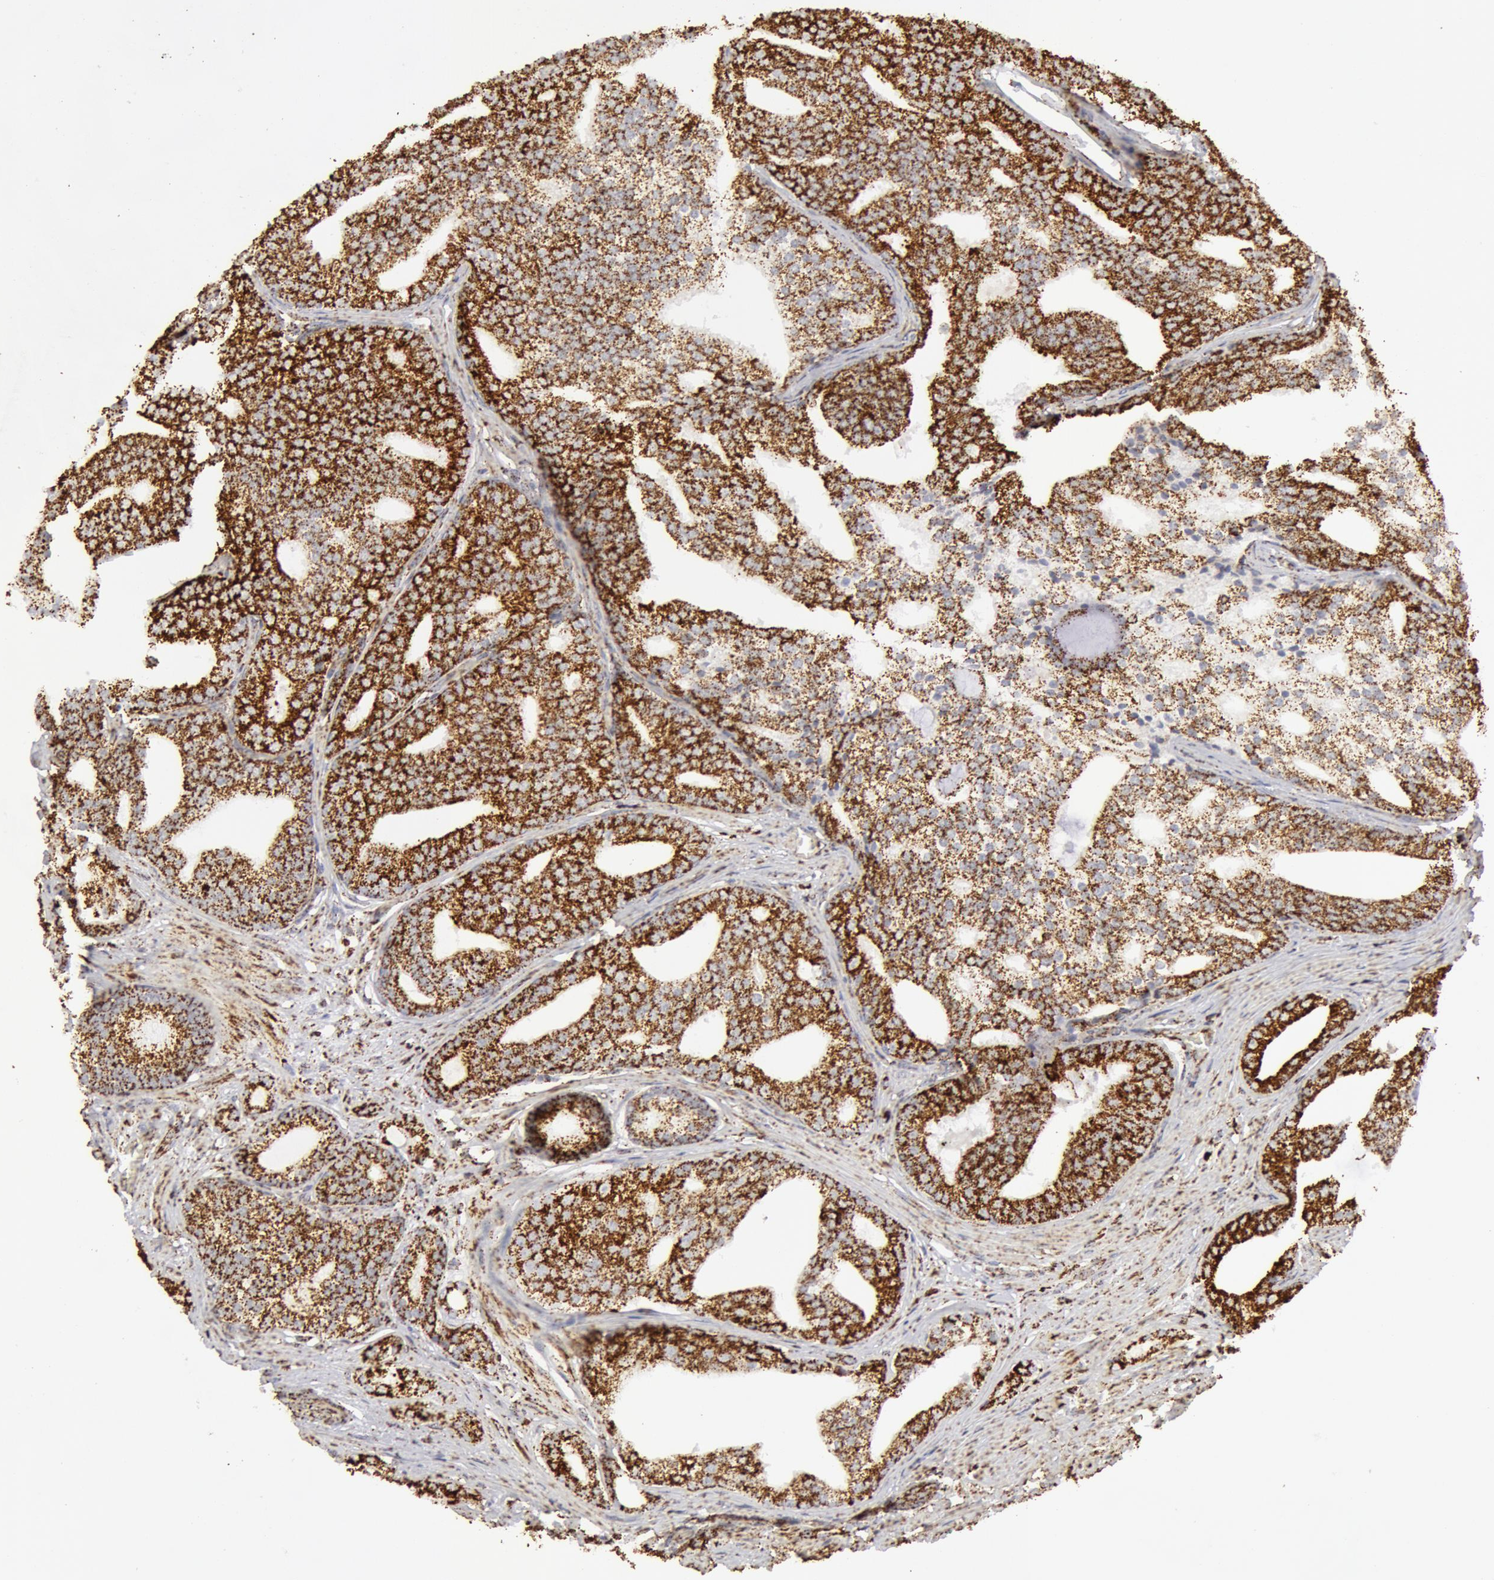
{"staining": {"intensity": "strong", "quantity": ">75%", "location": "cytoplasmic/membranous"}, "tissue": "prostate cancer", "cell_type": "Tumor cells", "image_type": "cancer", "snomed": [{"axis": "morphology", "description": "Adenocarcinoma, Low grade"}, {"axis": "topography", "description": "Prostate"}], "caption": "Strong cytoplasmic/membranous protein positivity is present in about >75% of tumor cells in prostate cancer.", "gene": "ATP5F1B", "patient": {"sex": "male", "age": 71}}